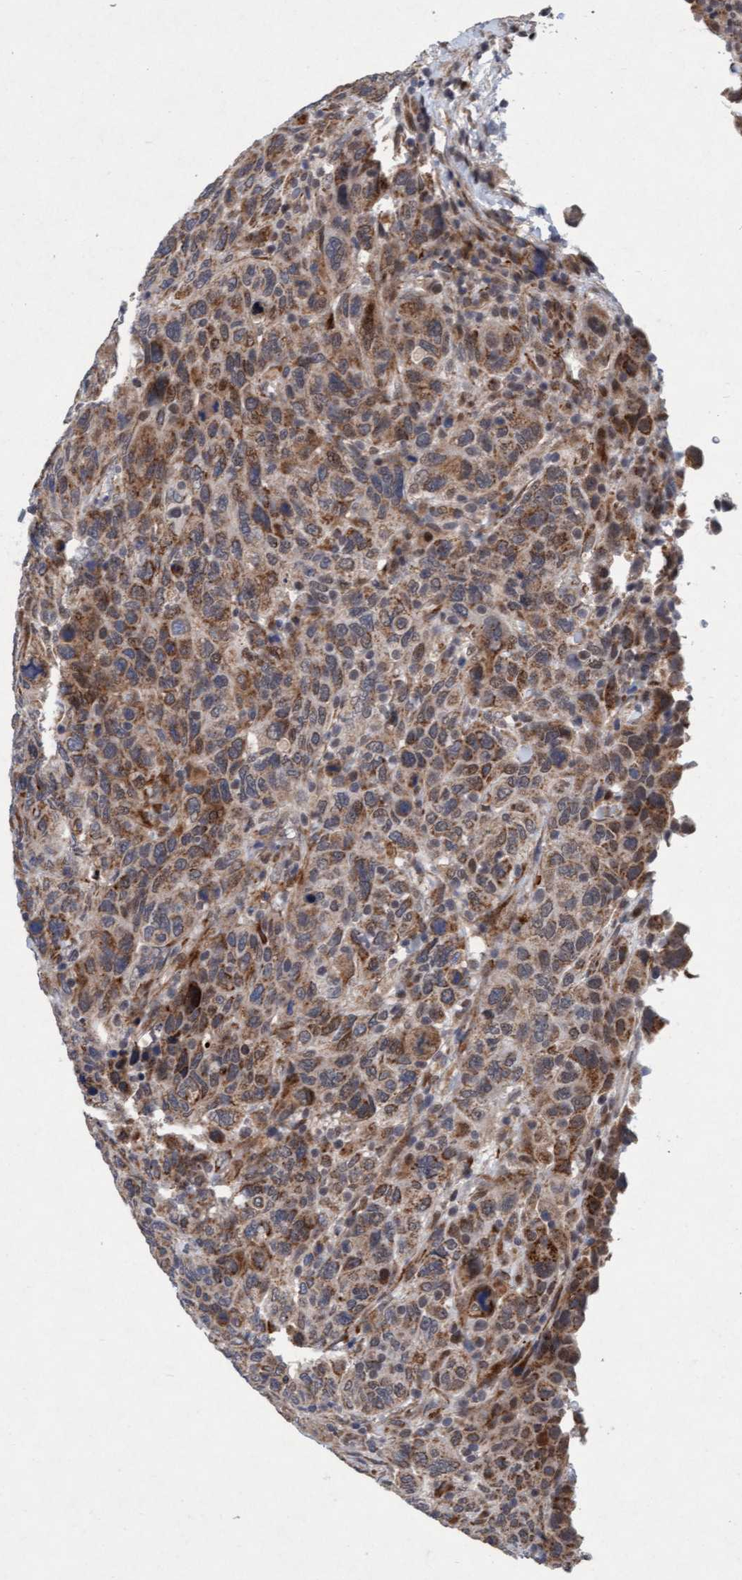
{"staining": {"intensity": "moderate", "quantity": ">75%", "location": "cytoplasmic/membranous"}, "tissue": "breast cancer", "cell_type": "Tumor cells", "image_type": "cancer", "snomed": [{"axis": "morphology", "description": "Duct carcinoma"}, {"axis": "topography", "description": "Breast"}], "caption": "Breast cancer (infiltrating ductal carcinoma) stained for a protein reveals moderate cytoplasmic/membranous positivity in tumor cells.", "gene": "TMEM70", "patient": {"sex": "female", "age": 37}}